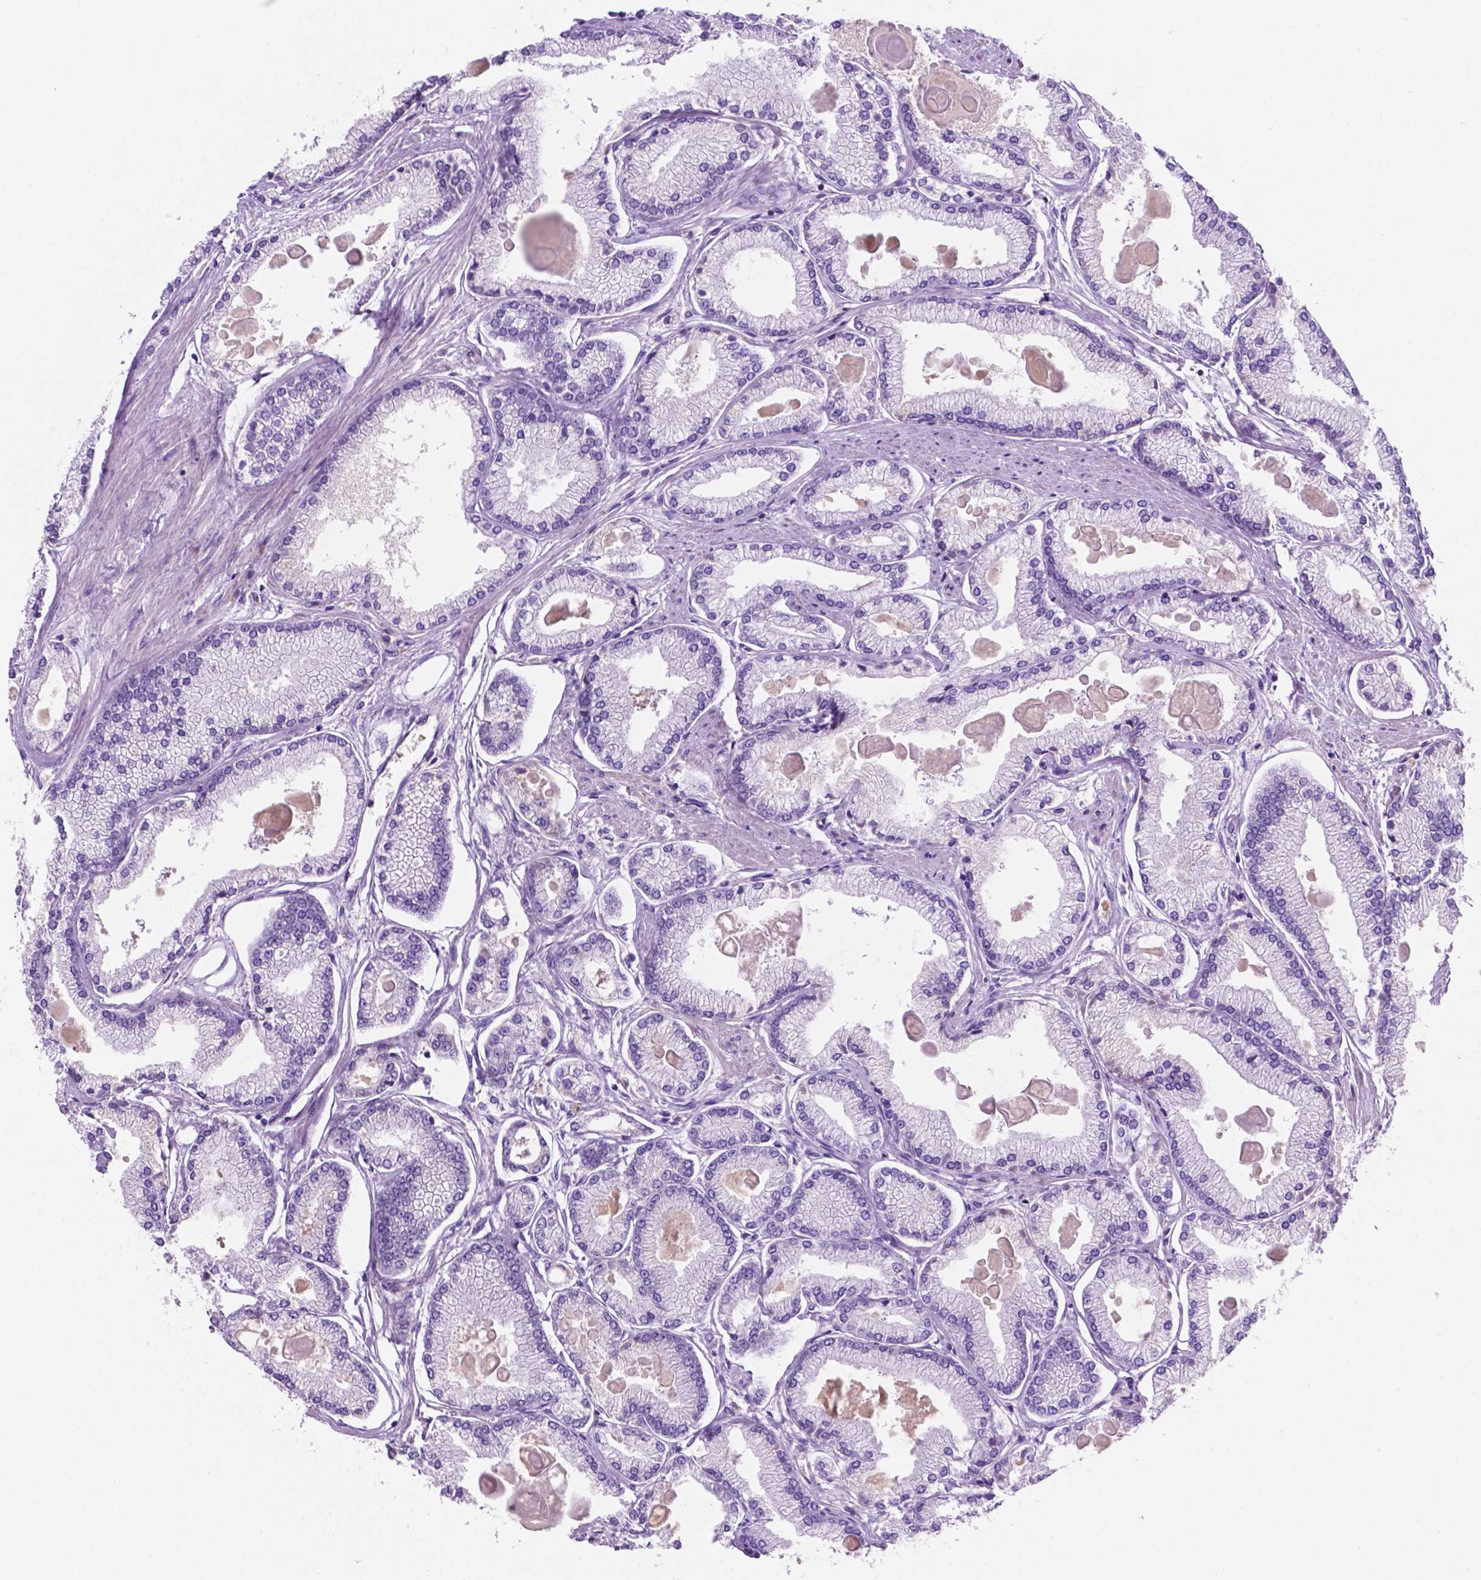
{"staining": {"intensity": "negative", "quantity": "none", "location": "none"}, "tissue": "prostate cancer", "cell_type": "Tumor cells", "image_type": "cancer", "snomed": [{"axis": "morphology", "description": "Adenocarcinoma, High grade"}, {"axis": "topography", "description": "Prostate"}], "caption": "High magnification brightfield microscopy of prostate high-grade adenocarcinoma stained with DAB (brown) and counterstained with hematoxylin (blue): tumor cells show no significant expression.", "gene": "CEACAM7", "patient": {"sex": "male", "age": 68}}